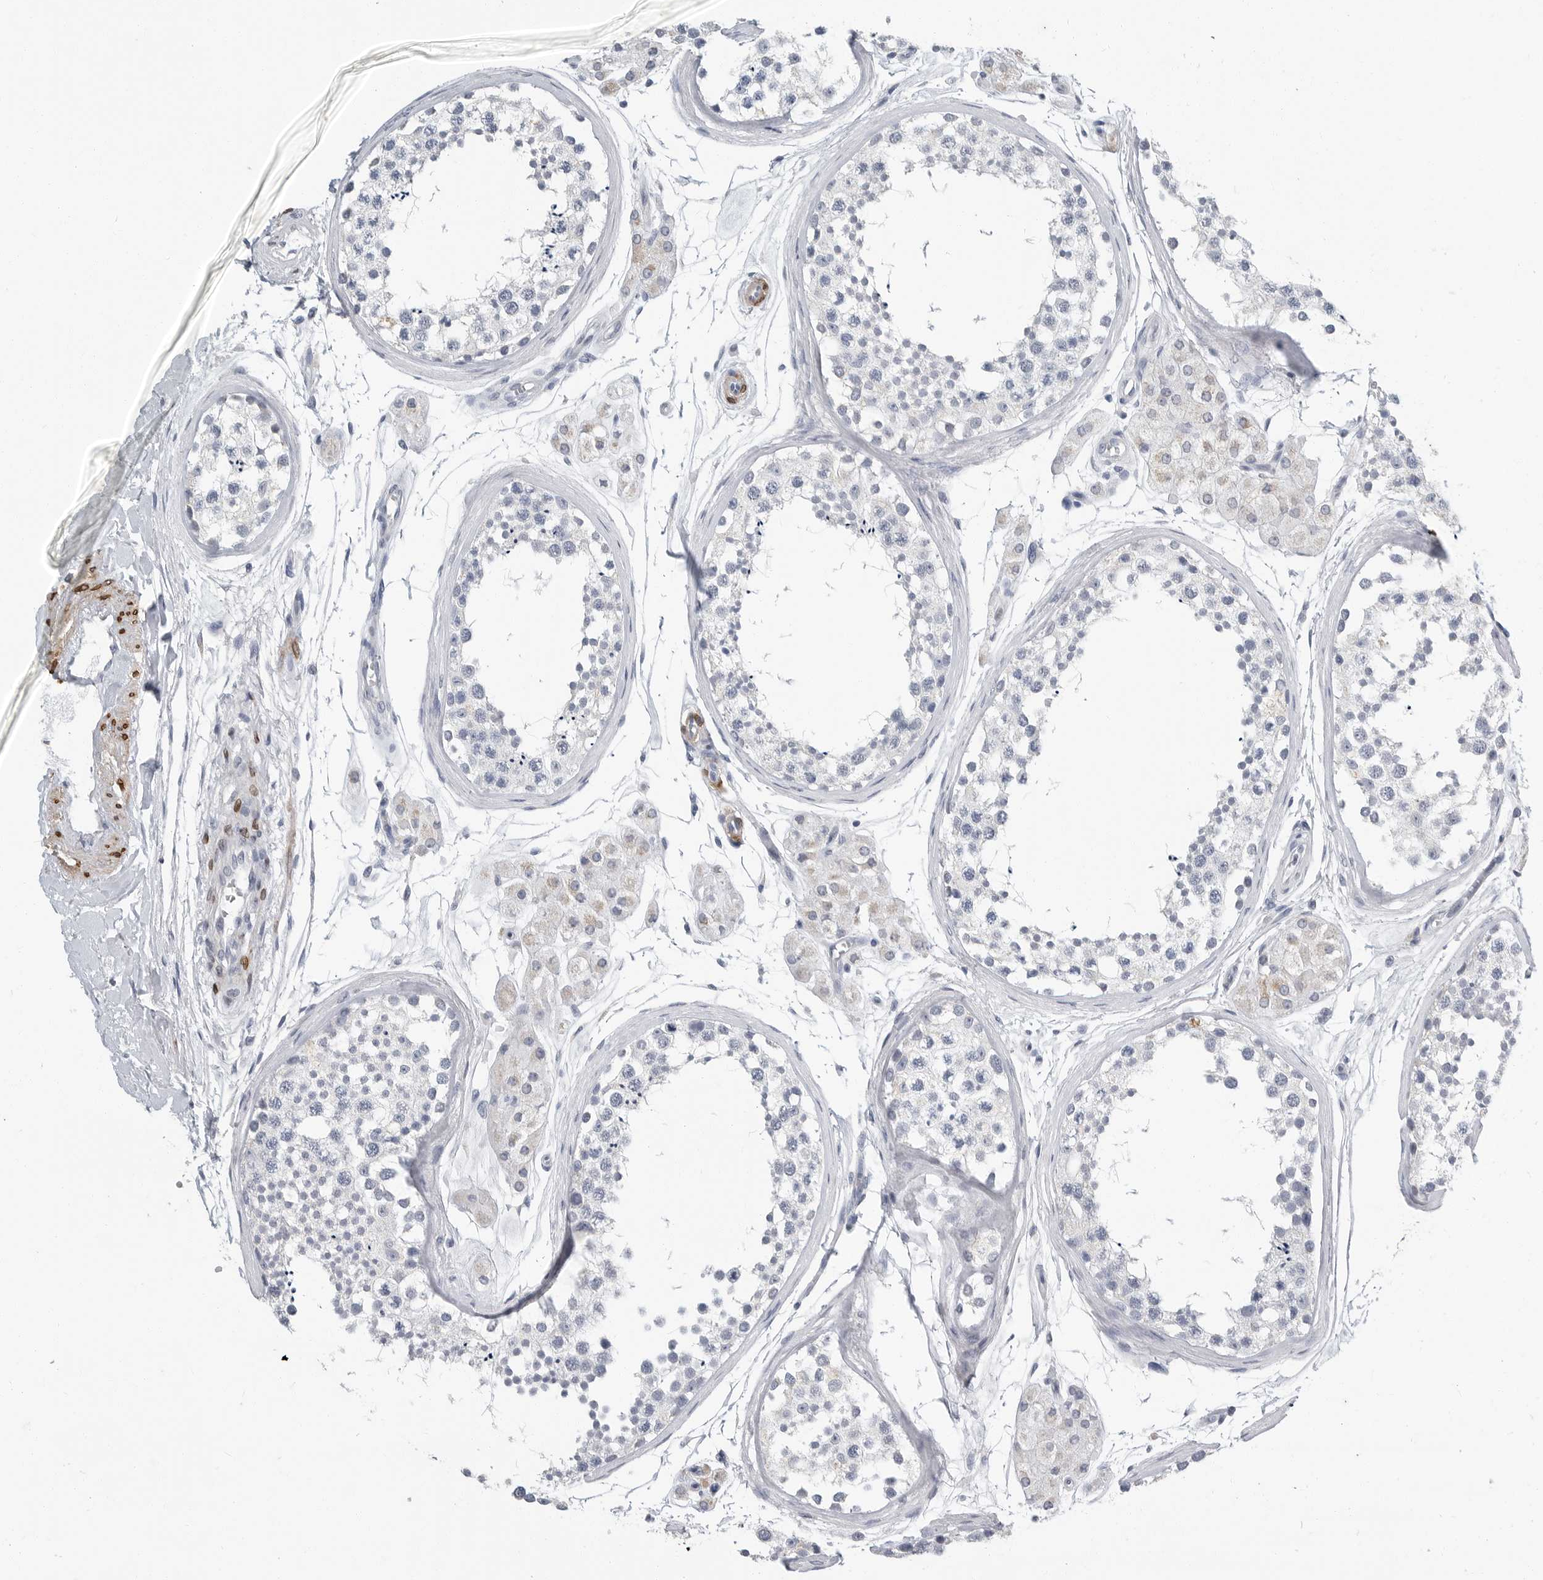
{"staining": {"intensity": "negative", "quantity": "none", "location": "none"}, "tissue": "testis", "cell_type": "Cells in seminiferous ducts", "image_type": "normal", "snomed": [{"axis": "morphology", "description": "Normal tissue, NOS"}, {"axis": "topography", "description": "Testis"}], "caption": "Testis stained for a protein using IHC exhibits no staining cells in seminiferous ducts.", "gene": "PLN", "patient": {"sex": "male", "age": 56}}